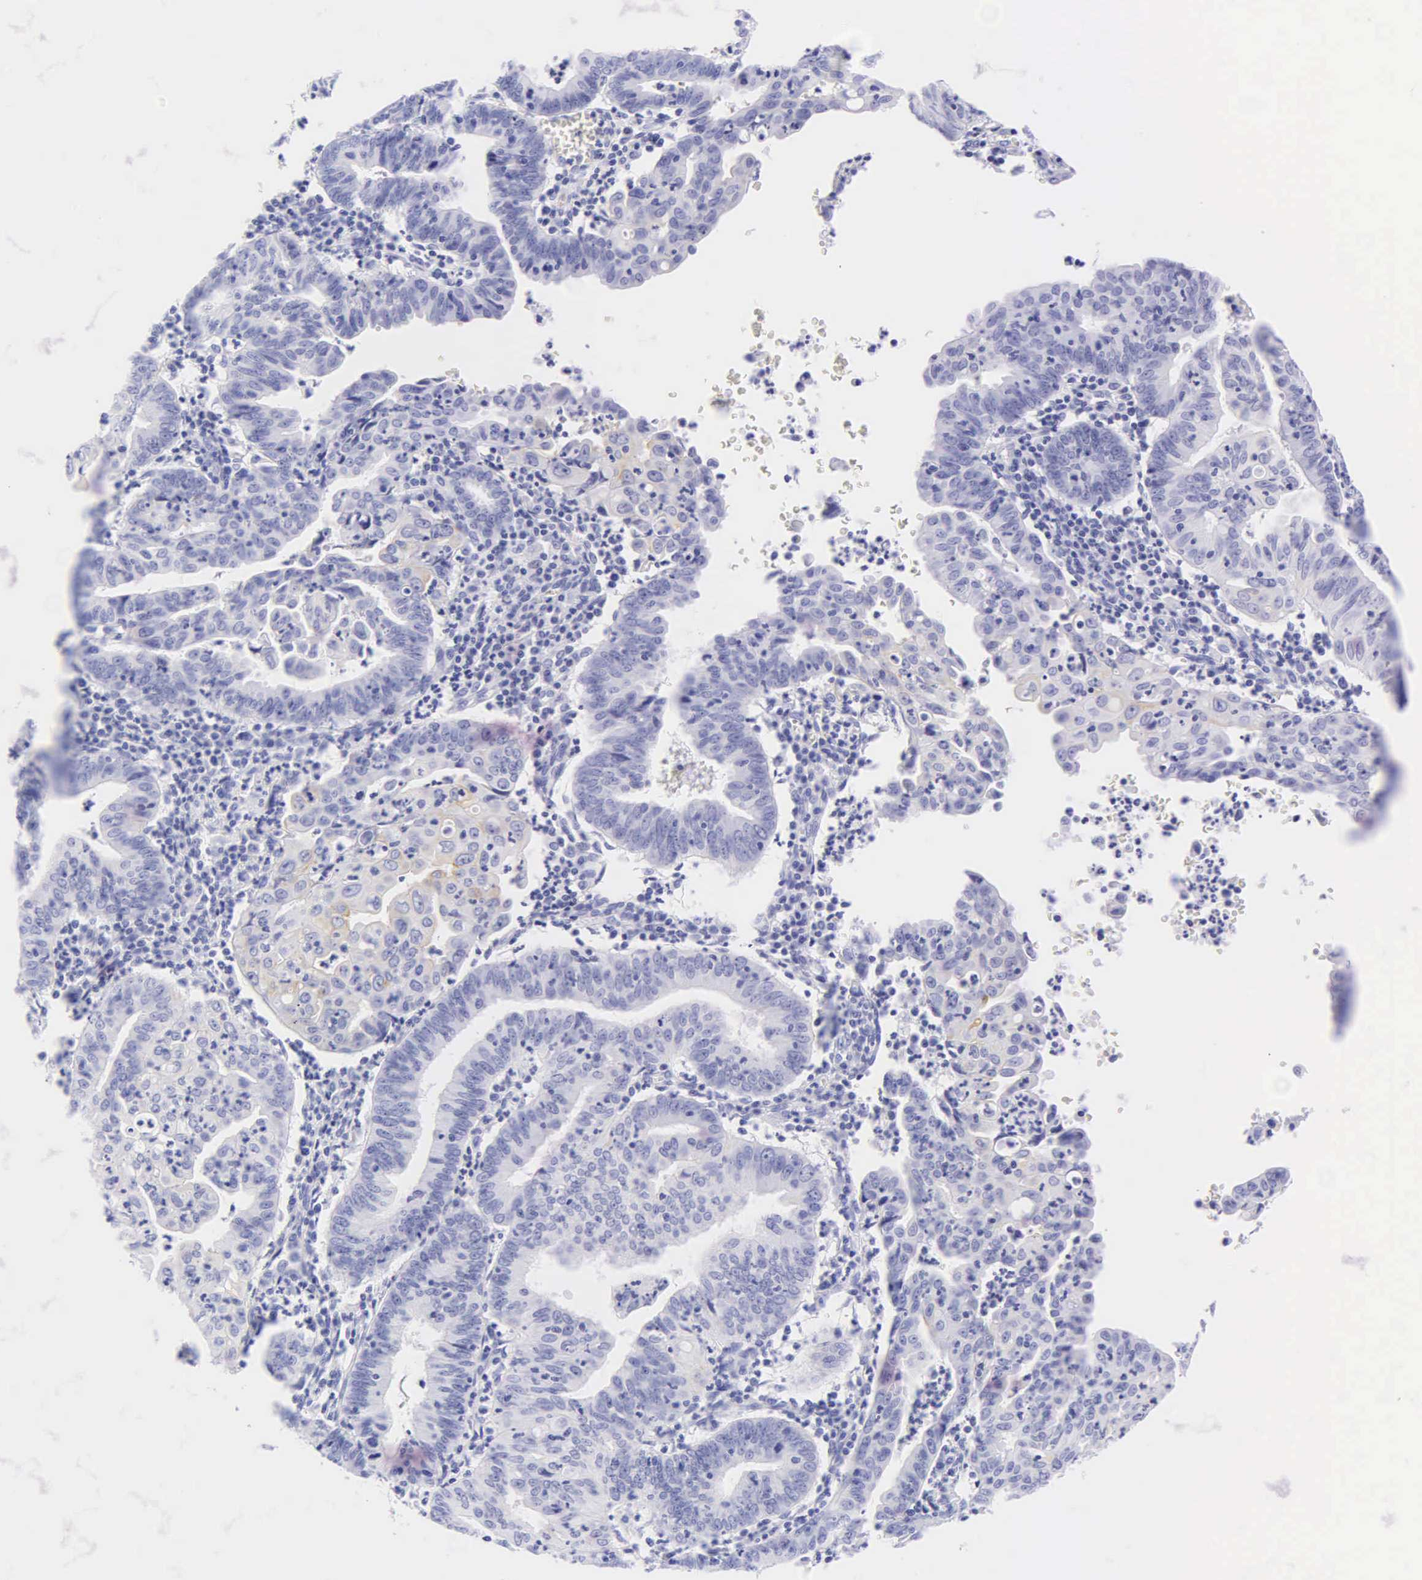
{"staining": {"intensity": "negative", "quantity": "none", "location": "none"}, "tissue": "endometrial cancer", "cell_type": "Tumor cells", "image_type": "cancer", "snomed": [{"axis": "morphology", "description": "Adenocarcinoma, NOS"}, {"axis": "topography", "description": "Endometrium"}], "caption": "Protein analysis of endometrial cancer shows no significant staining in tumor cells.", "gene": "KRT20", "patient": {"sex": "female", "age": 60}}